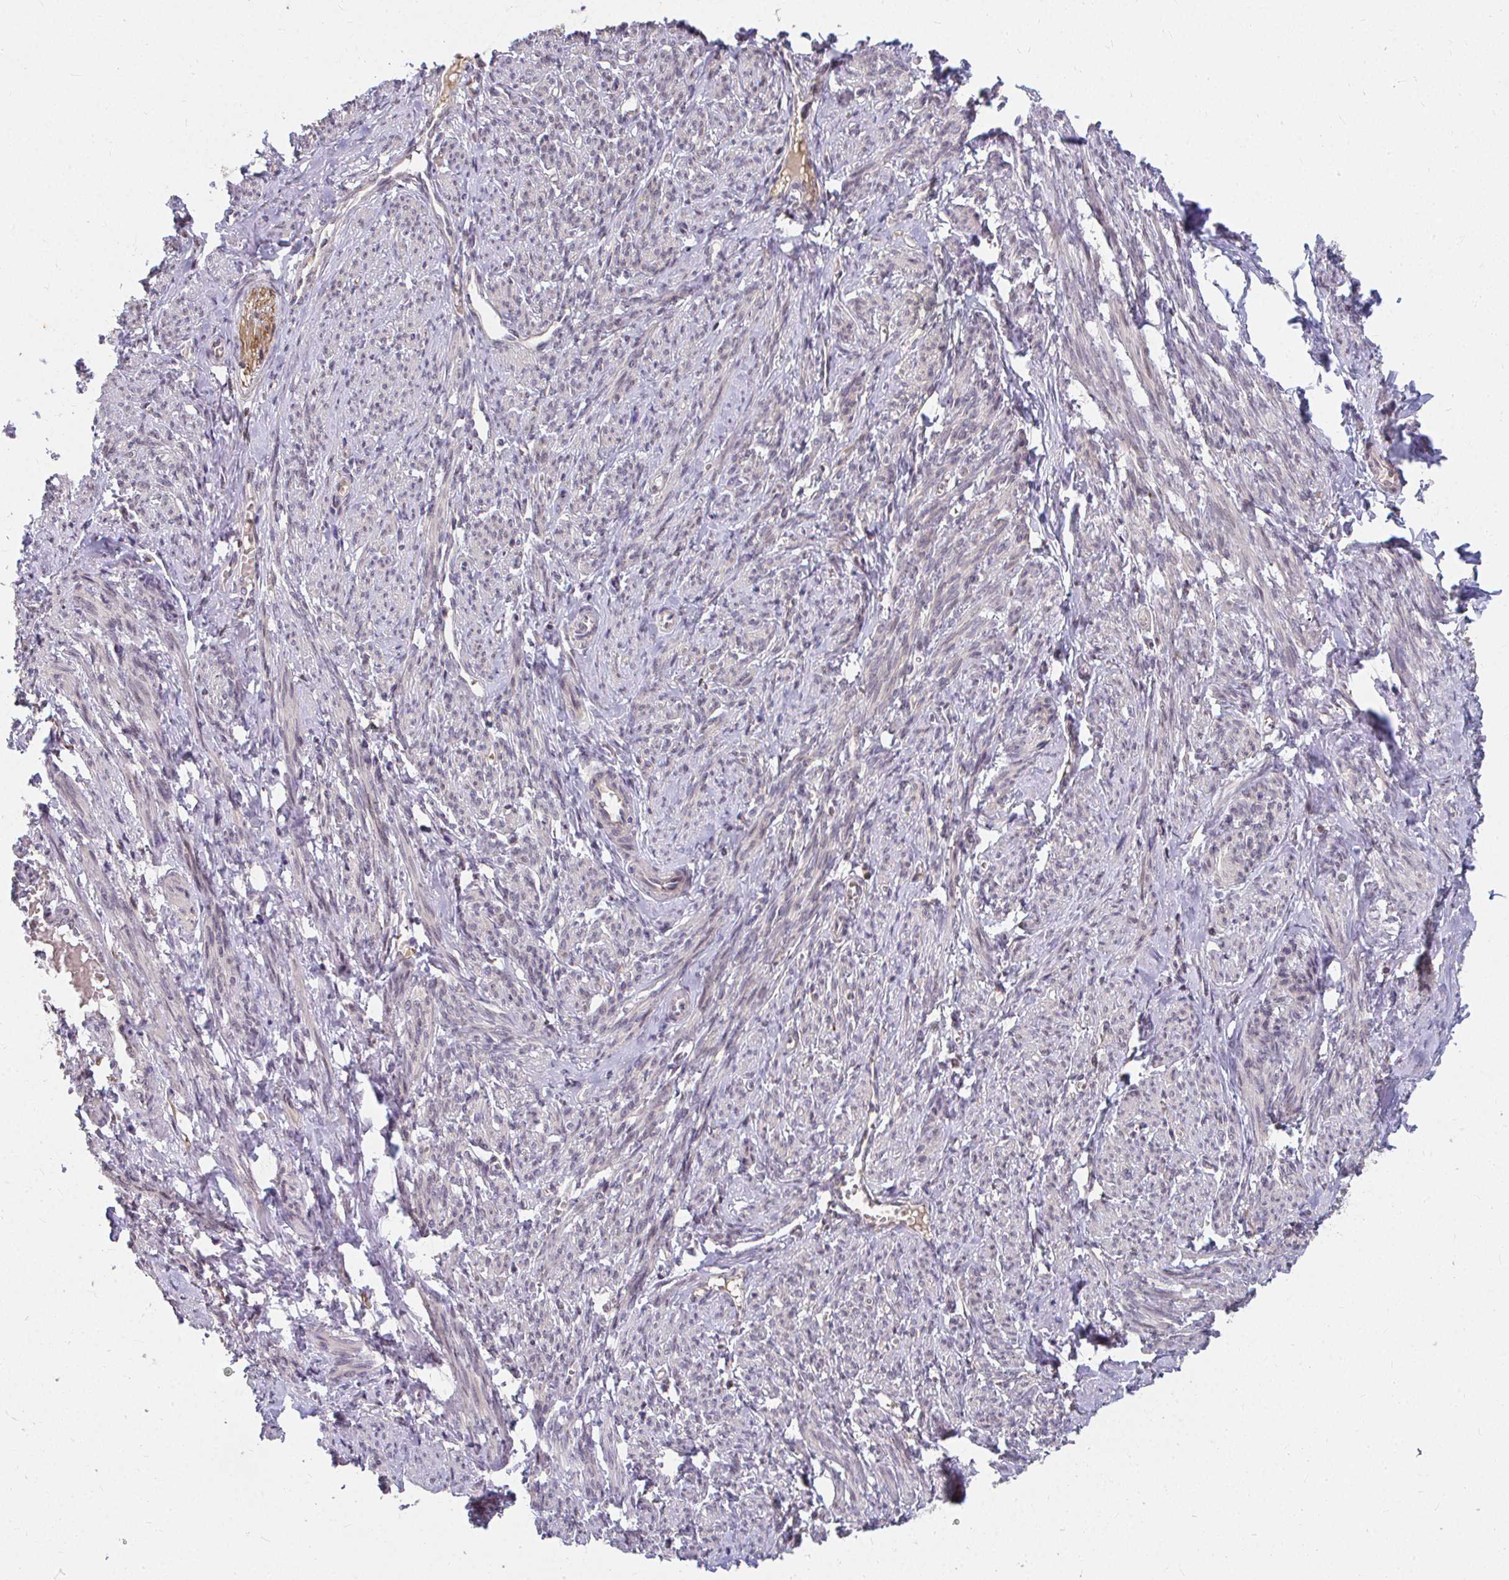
{"staining": {"intensity": "weak", "quantity": "<25%", "location": "nuclear"}, "tissue": "smooth muscle", "cell_type": "Smooth muscle cells", "image_type": "normal", "snomed": [{"axis": "morphology", "description": "Normal tissue, NOS"}, {"axis": "topography", "description": "Smooth muscle"}], "caption": "The histopathology image exhibits no significant expression in smooth muscle cells of smooth muscle. (Immunohistochemistry, brightfield microscopy, high magnification).", "gene": "ANK3", "patient": {"sex": "female", "age": 65}}